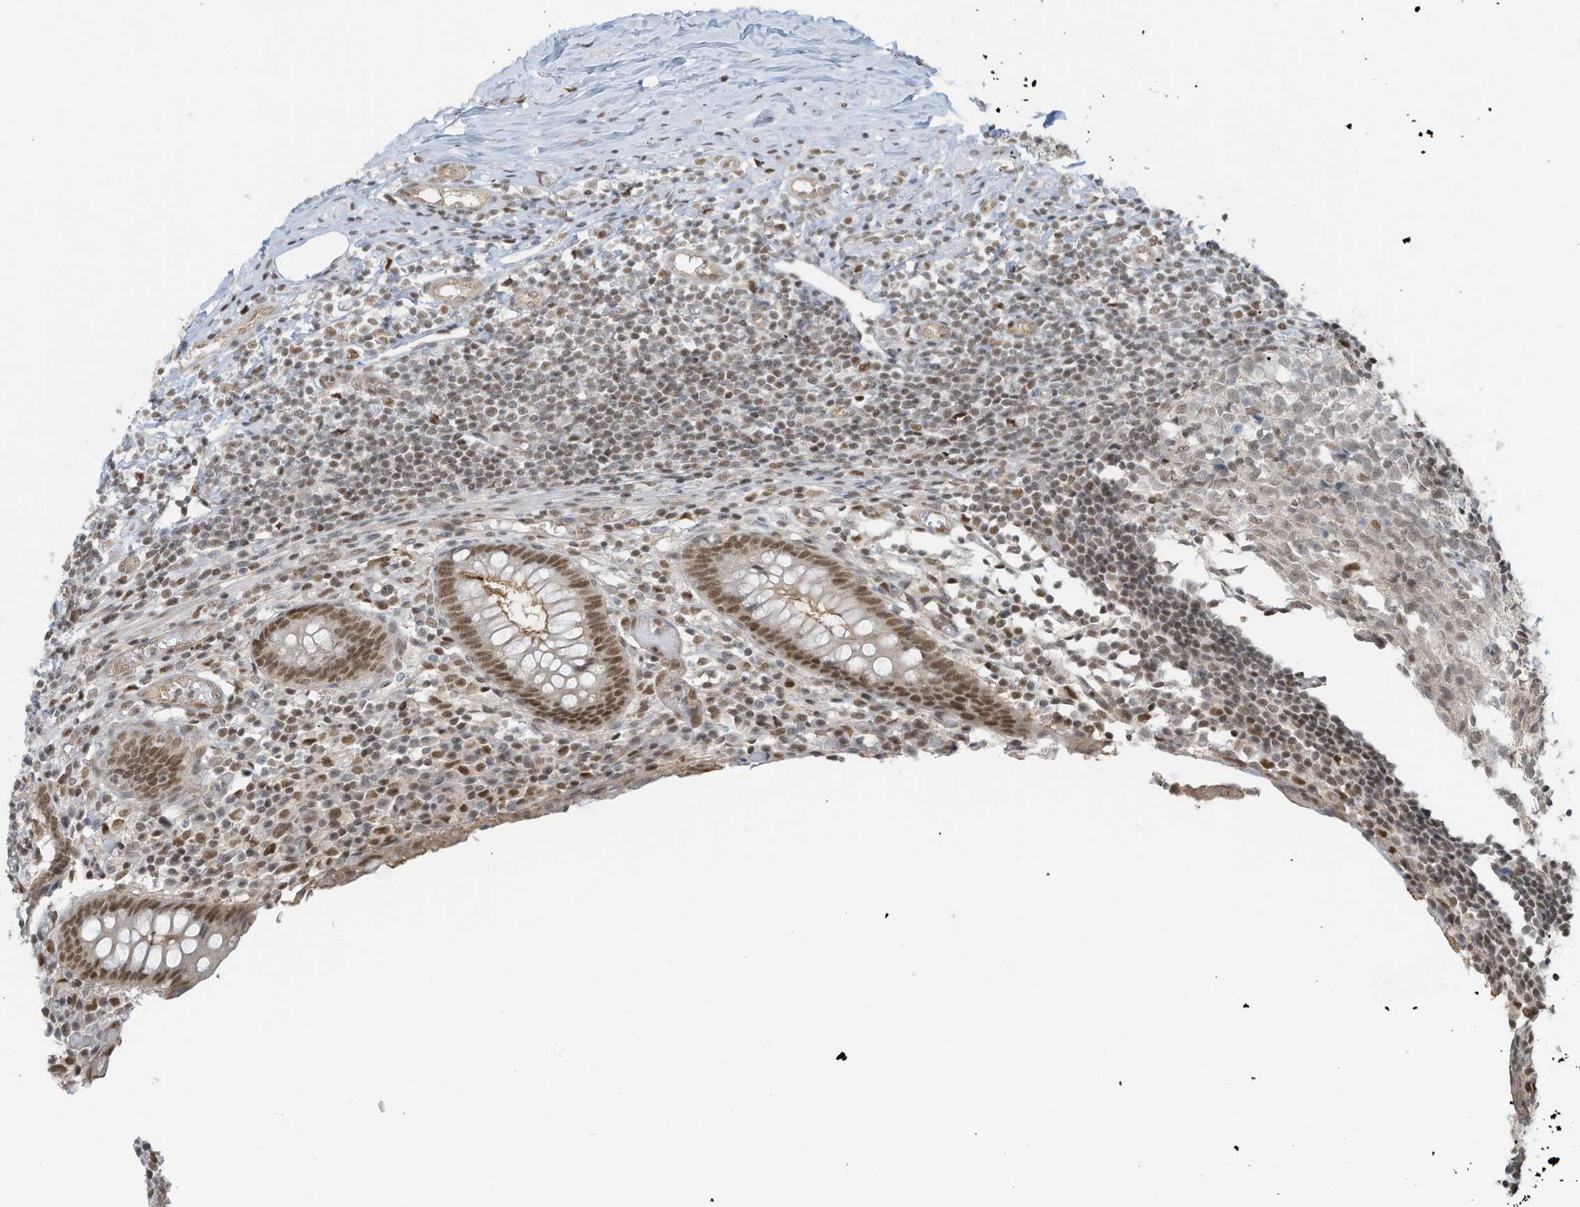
{"staining": {"intensity": "moderate", "quantity": ">75%", "location": "nuclear"}, "tissue": "appendix", "cell_type": "Glandular cells", "image_type": "normal", "snomed": [{"axis": "morphology", "description": "Normal tissue, NOS"}, {"axis": "topography", "description": "Appendix"}], "caption": "High-magnification brightfield microscopy of normal appendix stained with DAB (brown) and counterstained with hematoxylin (blue). glandular cells exhibit moderate nuclear staining is appreciated in approximately>75% of cells.", "gene": "DBR1", "patient": {"sex": "female", "age": 17}}